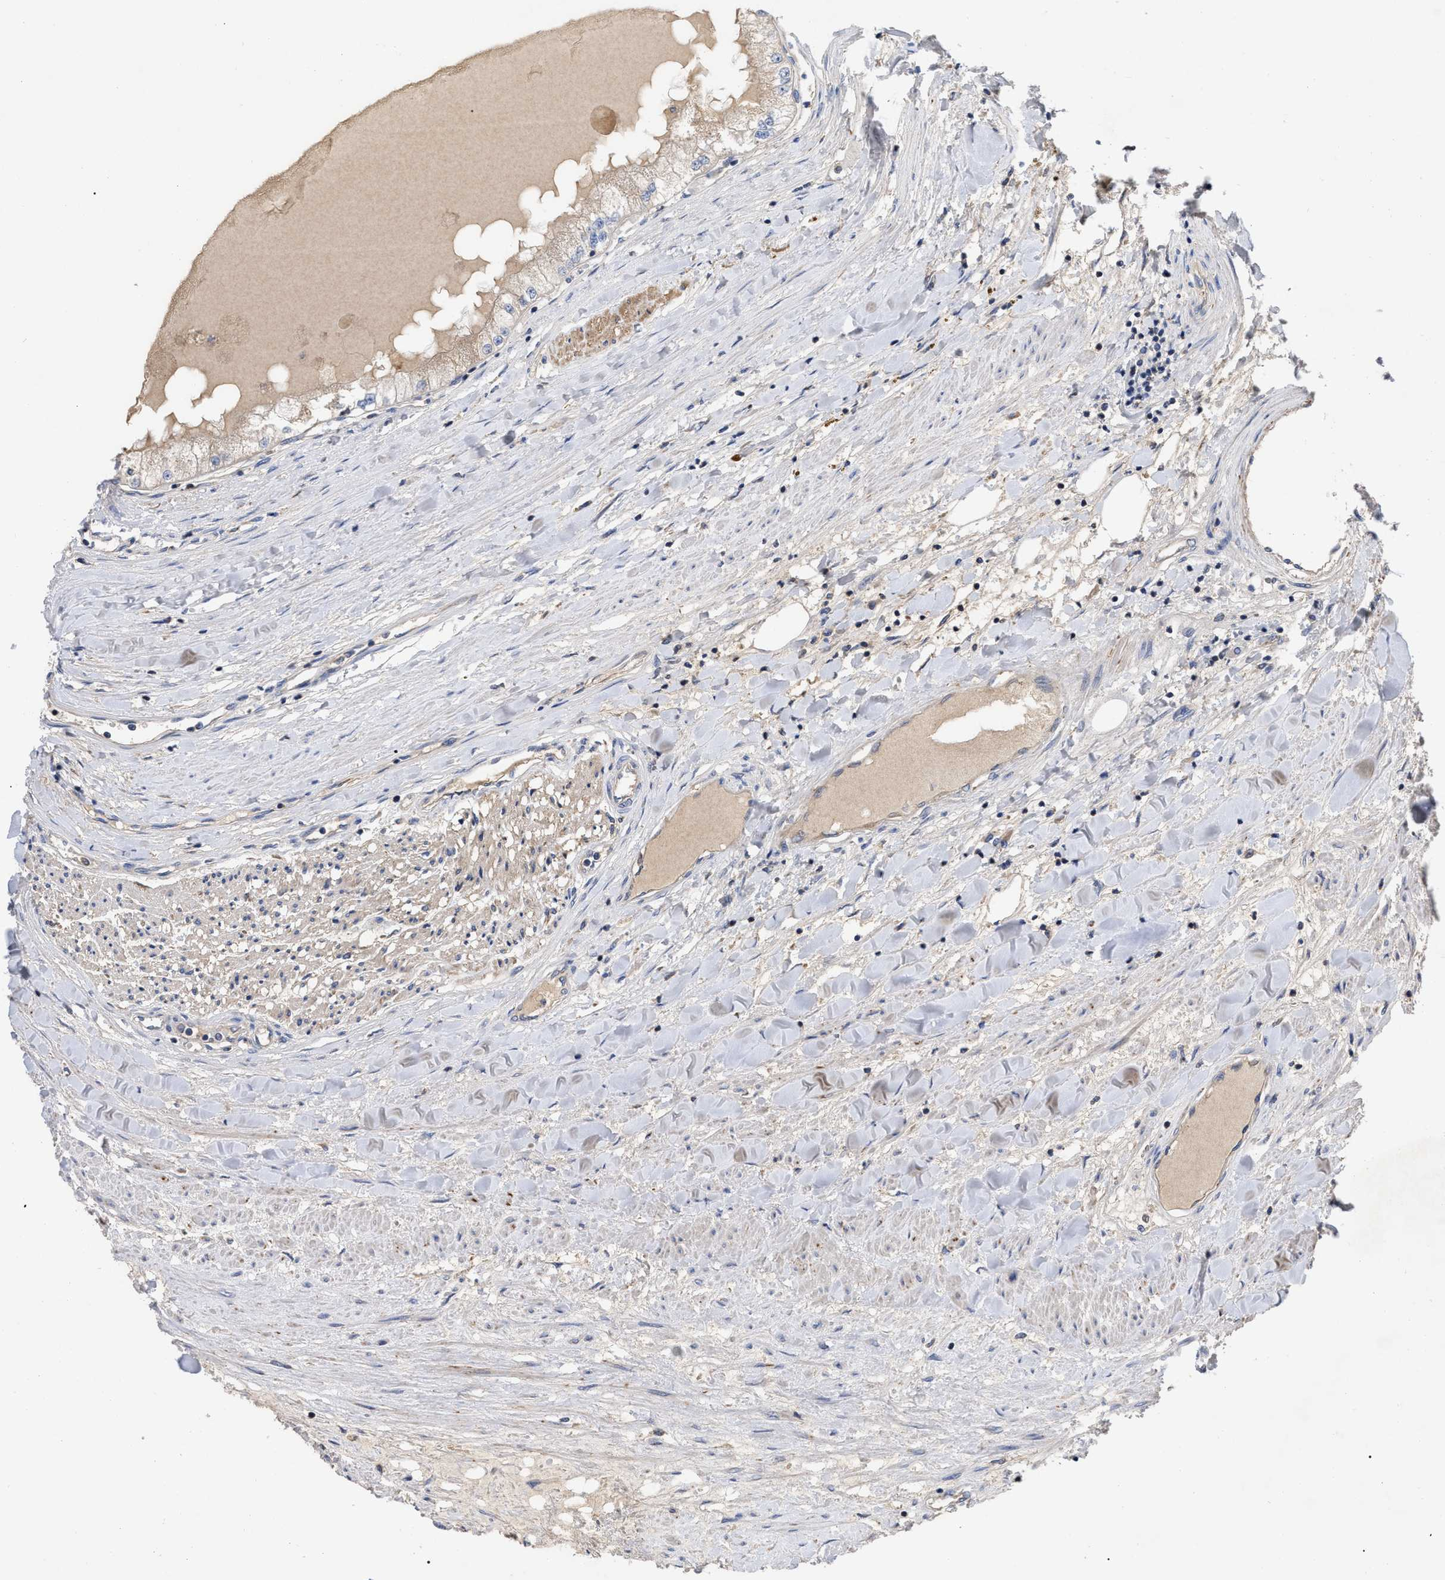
{"staining": {"intensity": "weak", "quantity": ">75%", "location": "cytoplasmic/membranous"}, "tissue": "renal cancer", "cell_type": "Tumor cells", "image_type": "cancer", "snomed": [{"axis": "morphology", "description": "Adenocarcinoma, NOS"}, {"axis": "topography", "description": "Kidney"}], "caption": "Immunohistochemical staining of human renal cancer (adenocarcinoma) reveals low levels of weak cytoplasmic/membranous protein expression in about >75% of tumor cells.", "gene": "RAP1GDS1", "patient": {"sex": "male", "age": 68}}